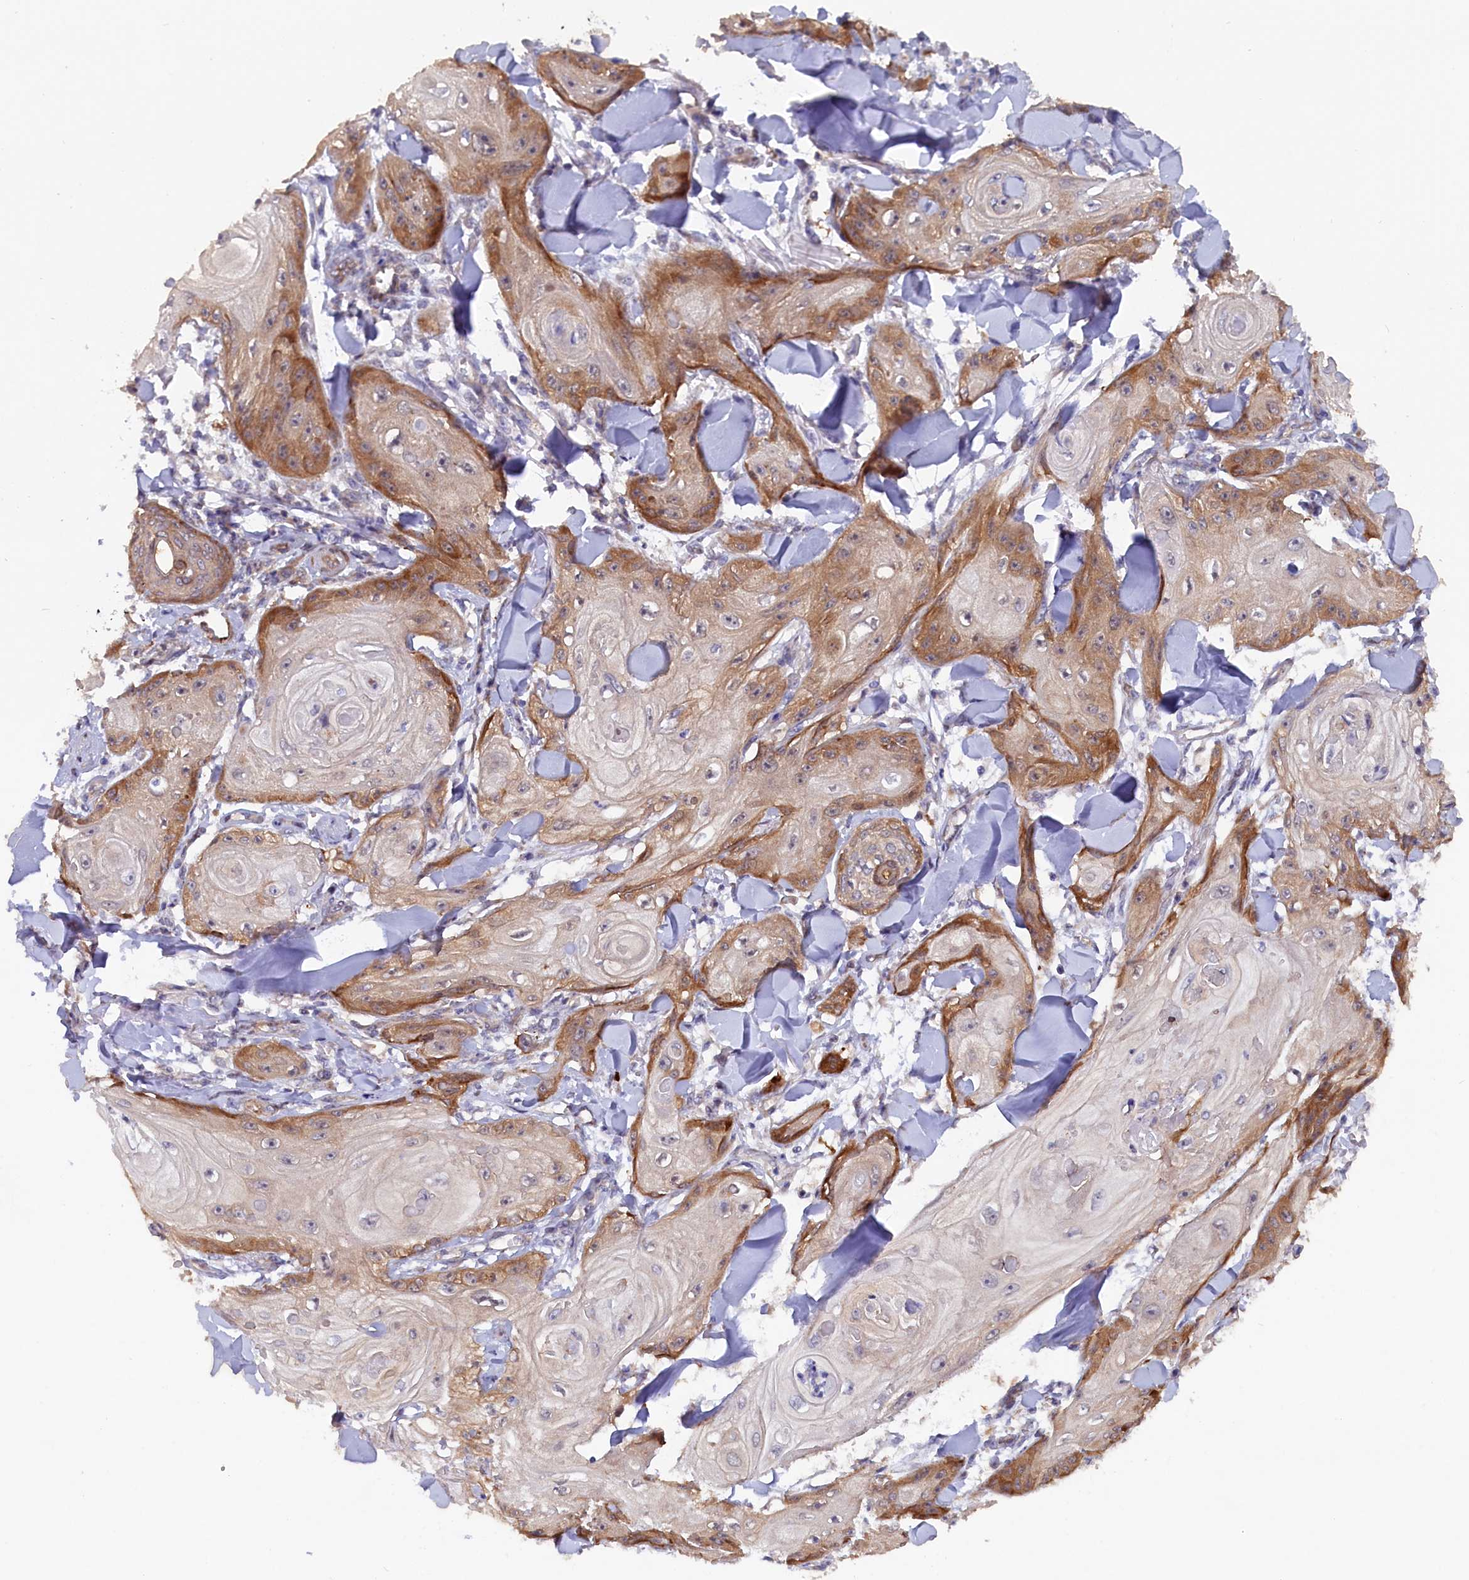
{"staining": {"intensity": "moderate", "quantity": "25%-75%", "location": "cytoplasmic/membranous"}, "tissue": "skin cancer", "cell_type": "Tumor cells", "image_type": "cancer", "snomed": [{"axis": "morphology", "description": "Squamous cell carcinoma, NOS"}, {"axis": "topography", "description": "Skin"}], "caption": "The image shows staining of skin cancer (squamous cell carcinoma), revealing moderate cytoplasmic/membranous protein positivity (brown color) within tumor cells.", "gene": "JPT2", "patient": {"sex": "male", "age": 74}}